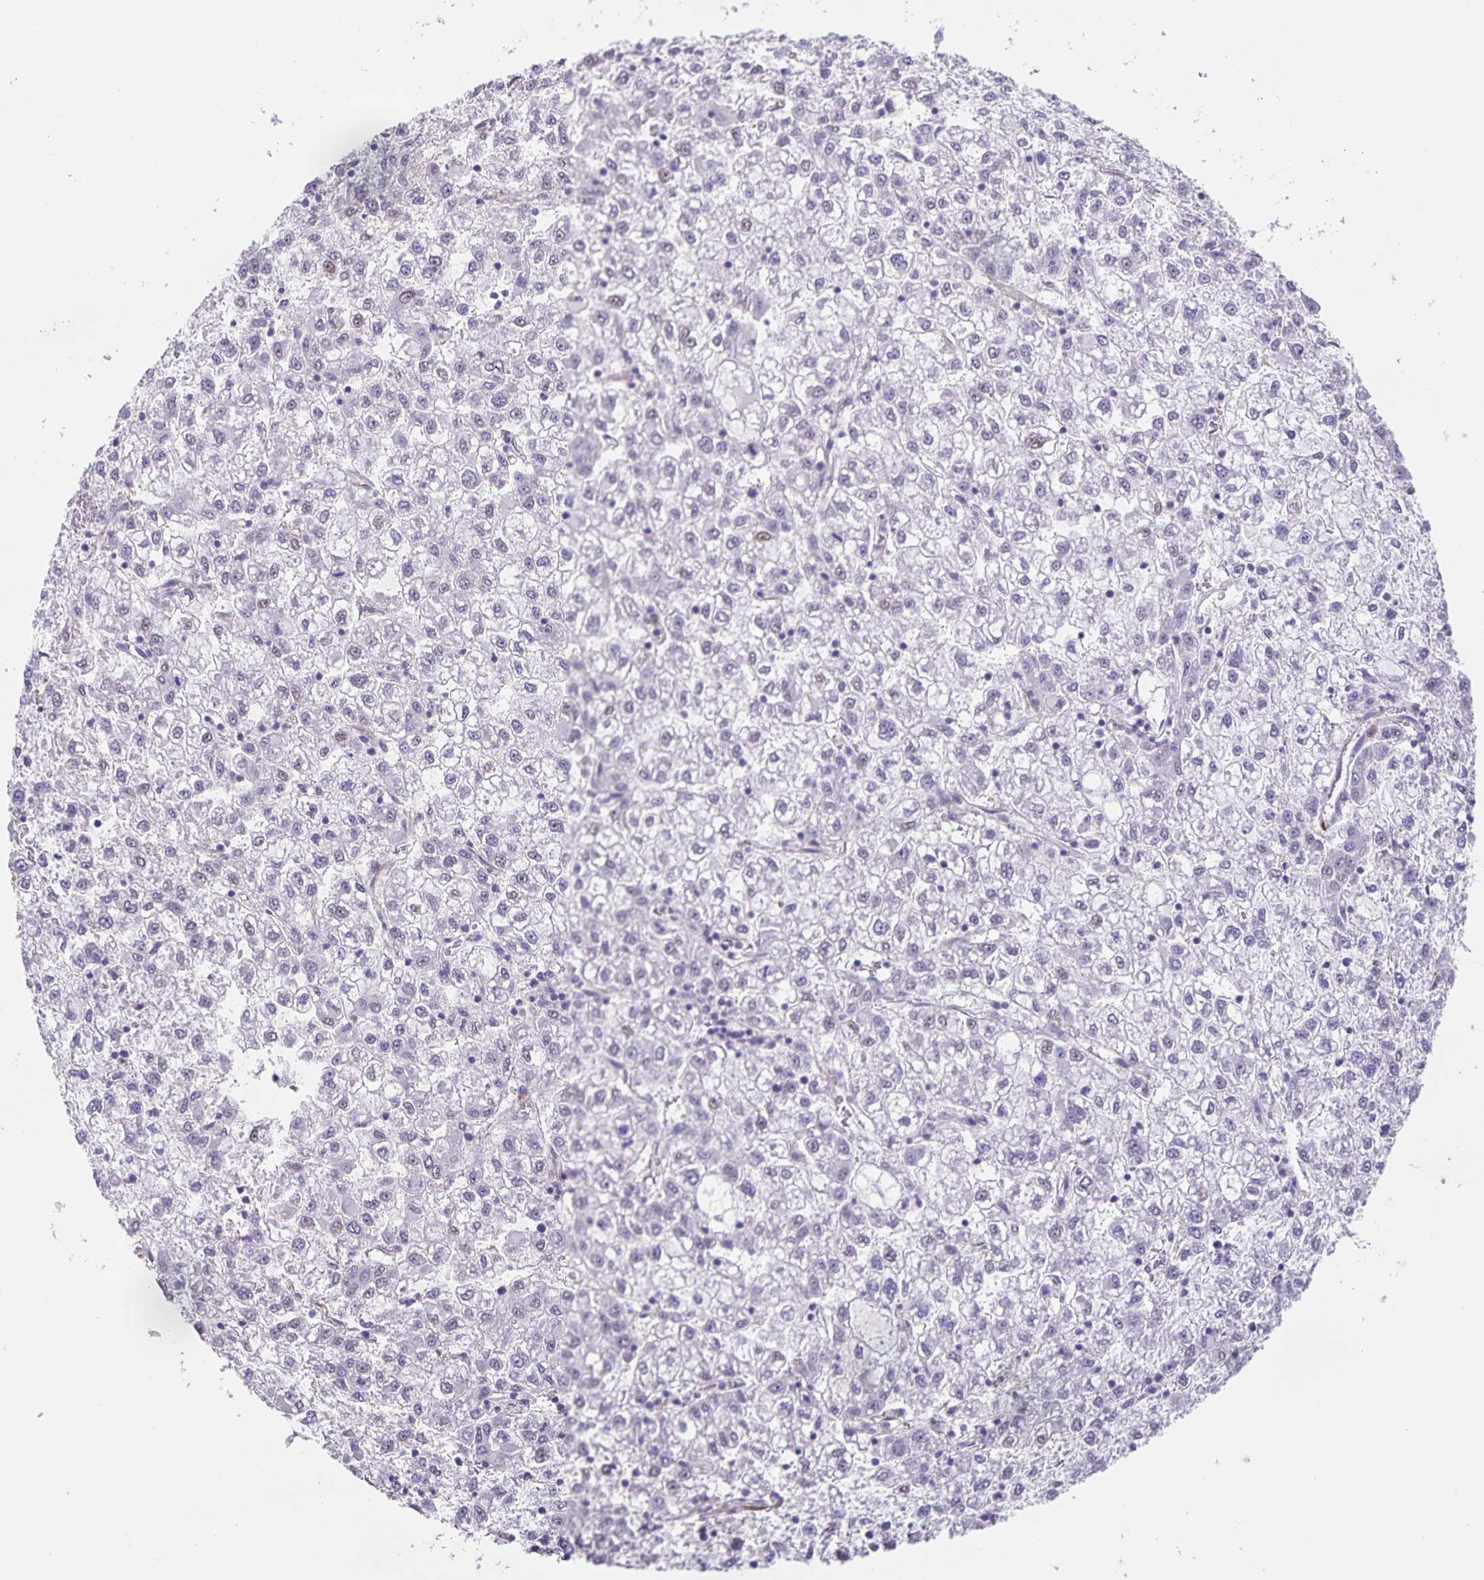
{"staining": {"intensity": "negative", "quantity": "none", "location": "none"}, "tissue": "liver cancer", "cell_type": "Tumor cells", "image_type": "cancer", "snomed": [{"axis": "morphology", "description": "Carcinoma, Hepatocellular, NOS"}, {"axis": "topography", "description": "Liver"}], "caption": "The image exhibits no significant expression in tumor cells of liver cancer (hepatocellular carcinoma).", "gene": "SYNM", "patient": {"sex": "male", "age": 40}}